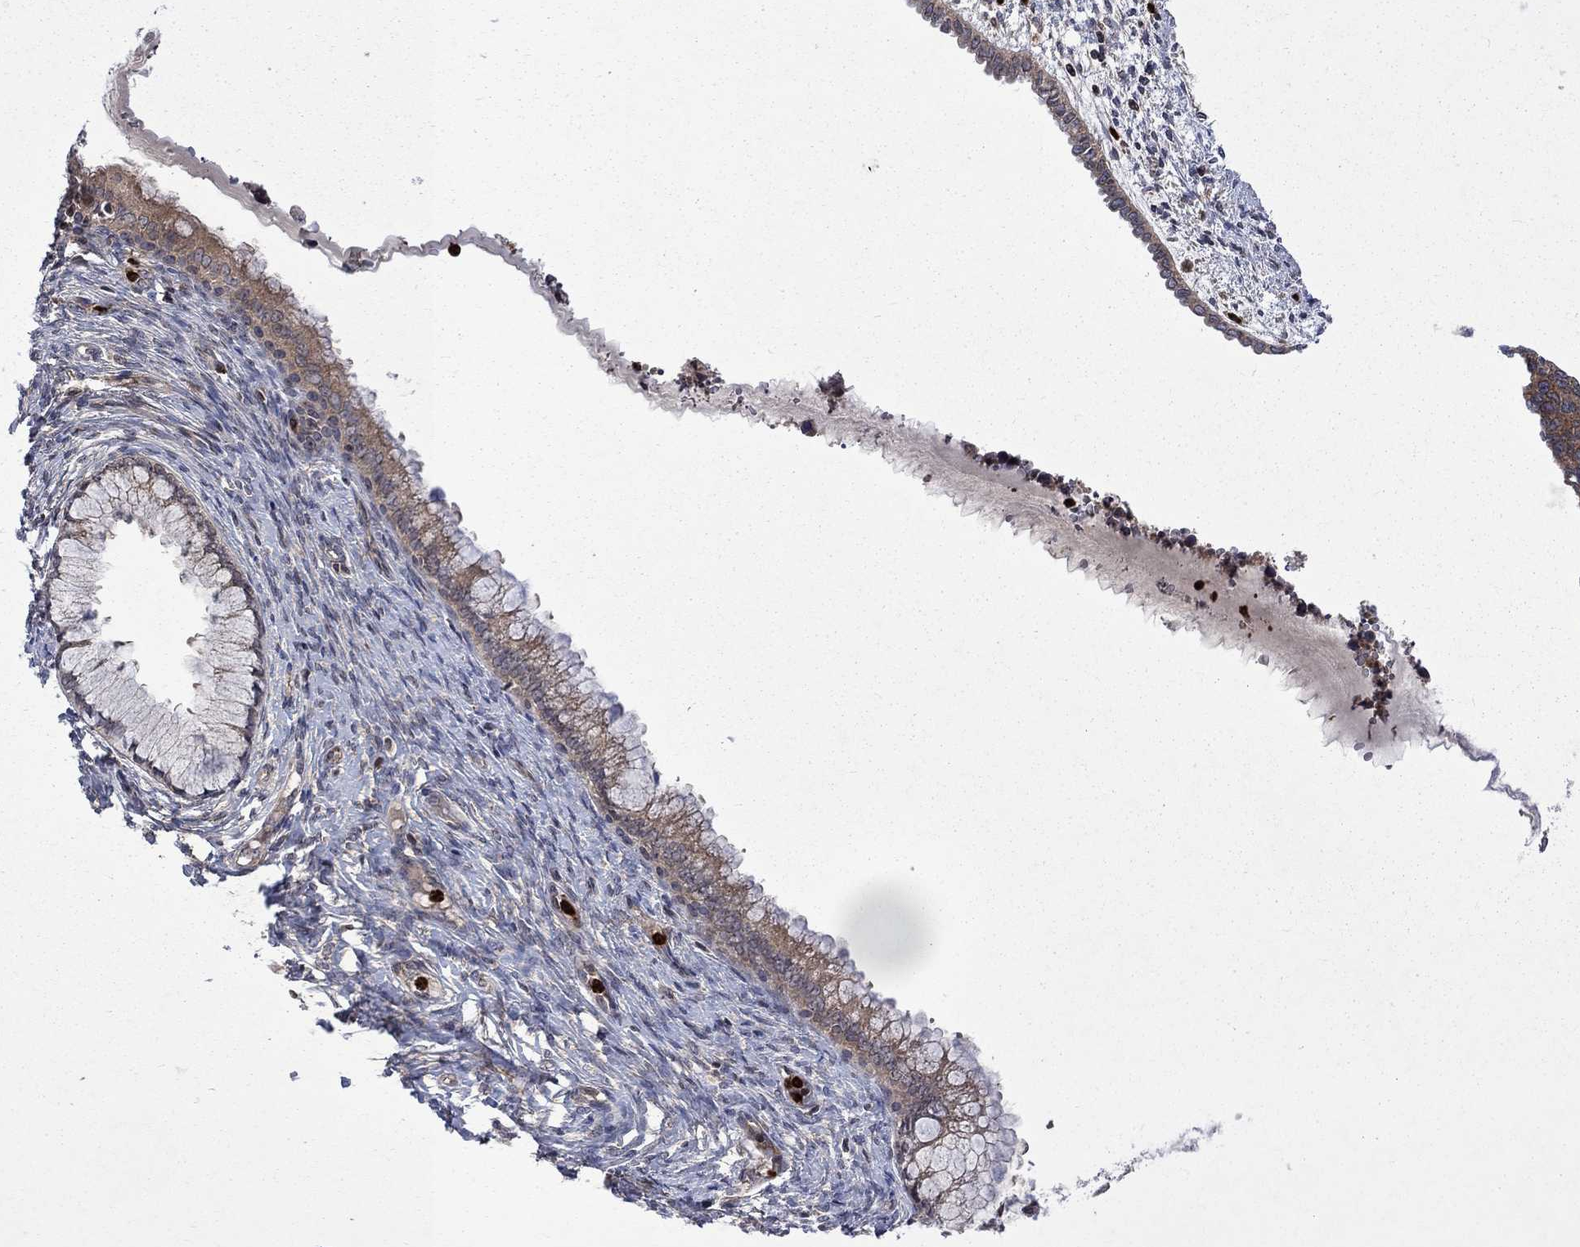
{"staining": {"intensity": "weak", "quantity": ">75%", "location": "cytoplasmic/membranous"}, "tissue": "cervical cancer", "cell_type": "Tumor cells", "image_type": "cancer", "snomed": [{"axis": "morphology", "description": "Squamous cell carcinoma, NOS"}, {"axis": "topography", "description": "Cervix"}], "caption": "High-magnification brightfield microscopy of squamous cell carcinoma (cervical) stained with DAB (brown) and counterstained with hematoxylin (blue). tumor cells exhibit weak cytoplasmic/membranous staining is identified in approximately>75% of cells.", "gene": "TMEM33", "patient": {"sex": "female", "age": 63}}